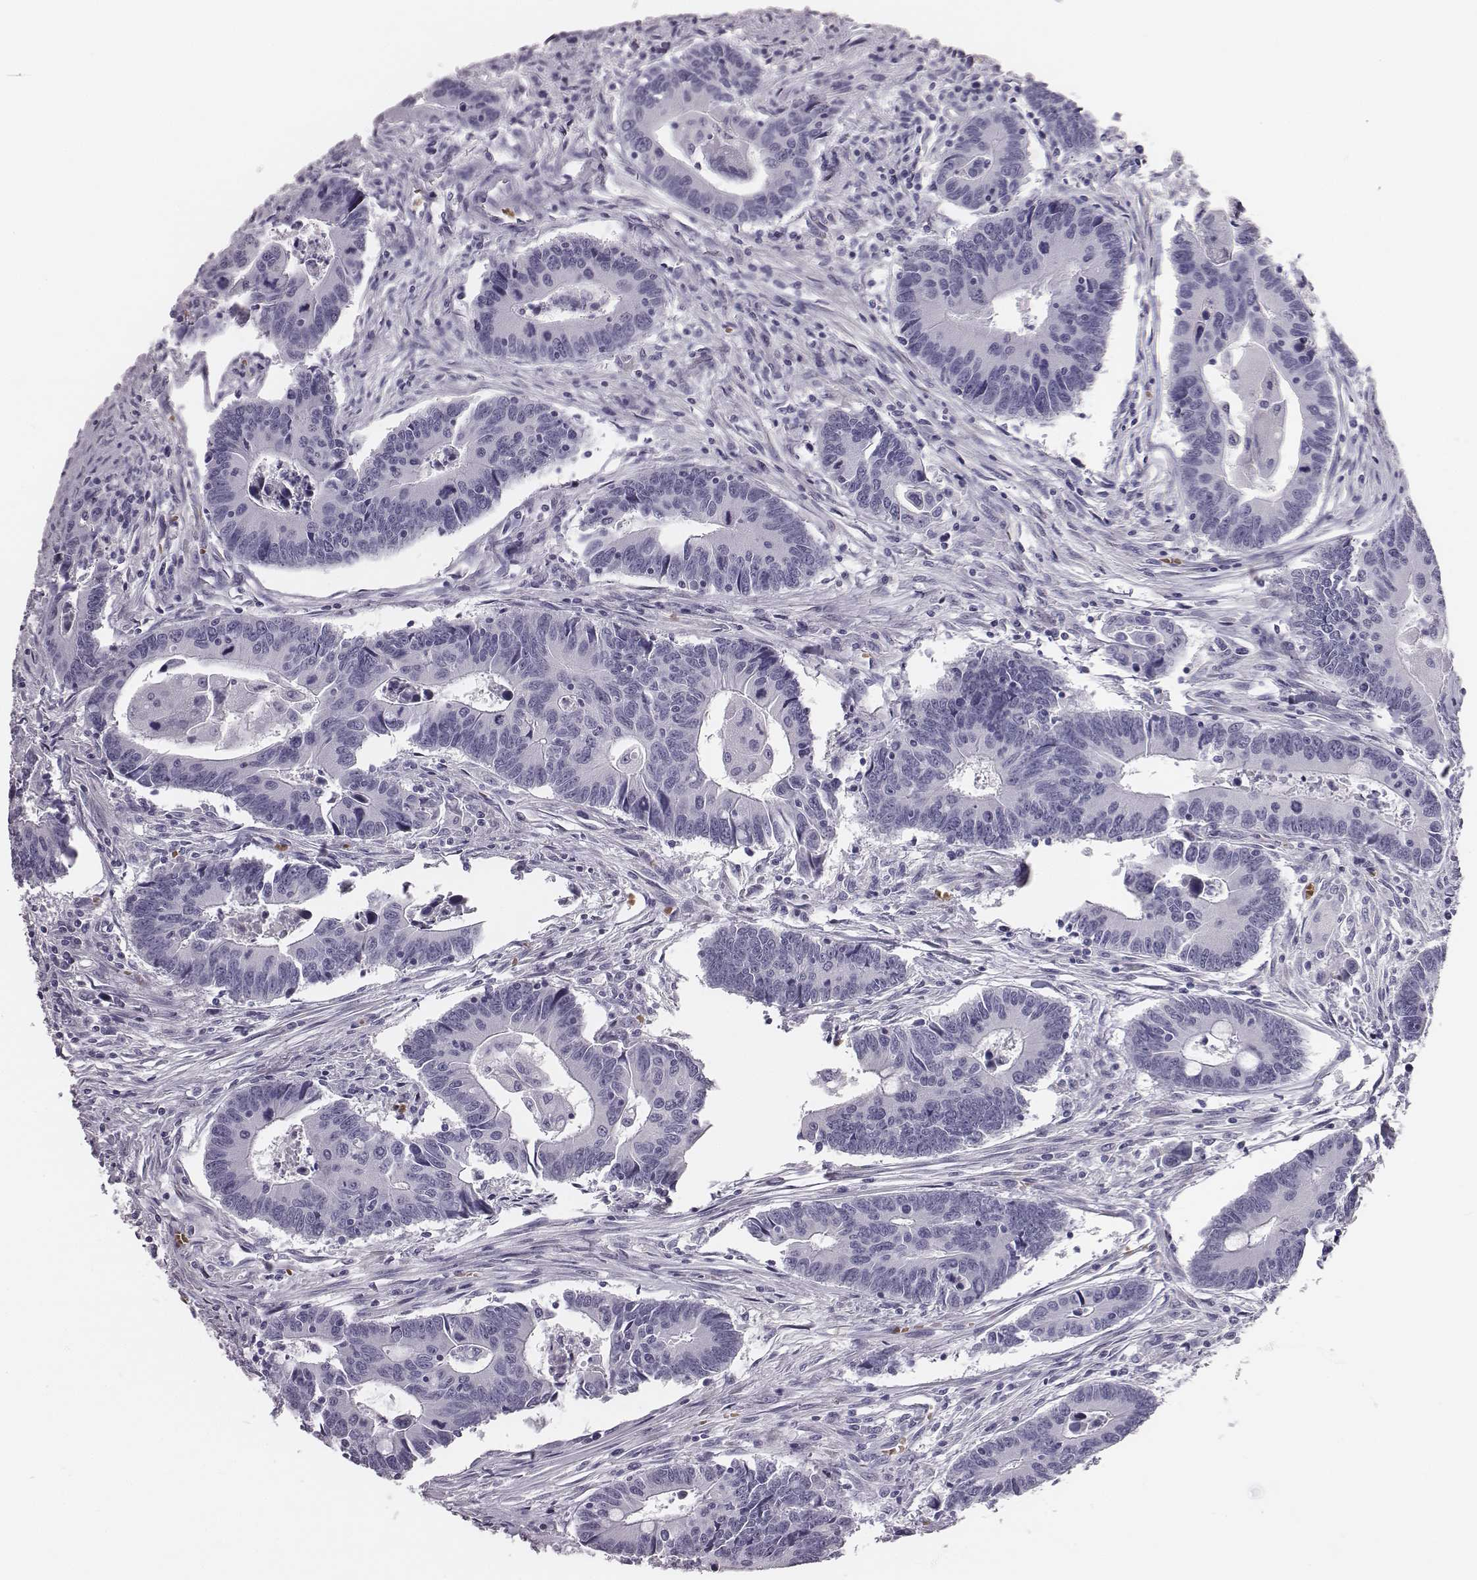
{"staining": {"intensity": "negative", "quantity": "none", "location": "none"}, "tissue": "colorectal cancer", "cell_type": "Tumor cells", "image_type": "cancer", "snomed": [{"axis": "morphology", "description": "Adenocarcinoma, NOS"}, {"axis": "topography", "description": "Rectum"}], "caption": "Immunohistochemistry image of neoplastic tissue: human colorectal cancer (adenocarcinoma) stained with DAB exhibits no significant protein staining in tumor cells.", "gene": "HBZ", "patient": {"sex": "male", "age": 67}}